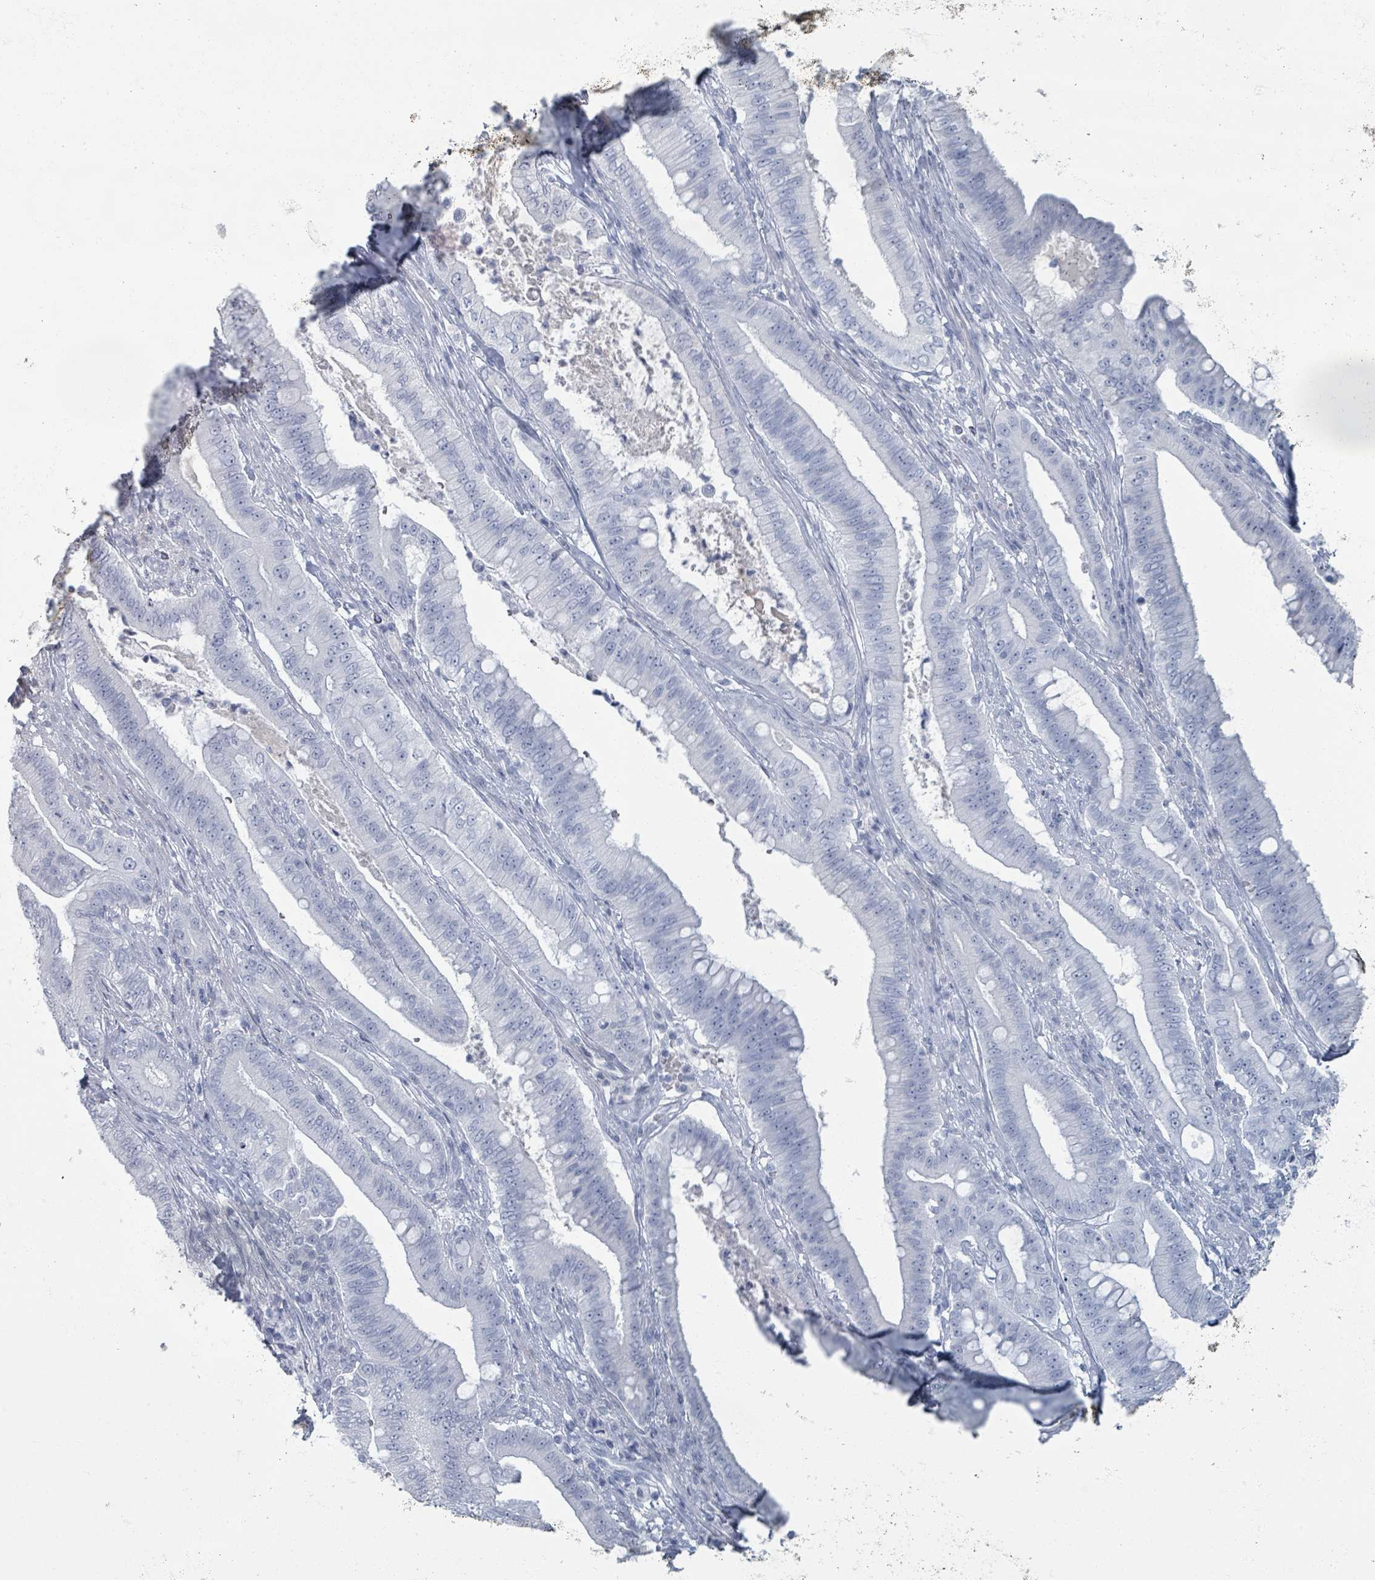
{"staining": {"intensity": "negative", "quantity": "none", "location": "none"}, "tissue": "pancreatic cancer", "cell_type": "Tumor cells", "image_type": "cancer", "snomed": [{"axis": "morphology", "description": "Adenocarcinoma, NOS"}, {"axis": "topography", "description": "Pancreas"}], "caption": "This is a micrograph of immunohistochemistry (IHC) staining of pancreatic cancer (adenocarcinoma), which shows no positivity in tumor cells.", "gene": "TAS2R1", "patient": {"sex": "male", "age": 71}}